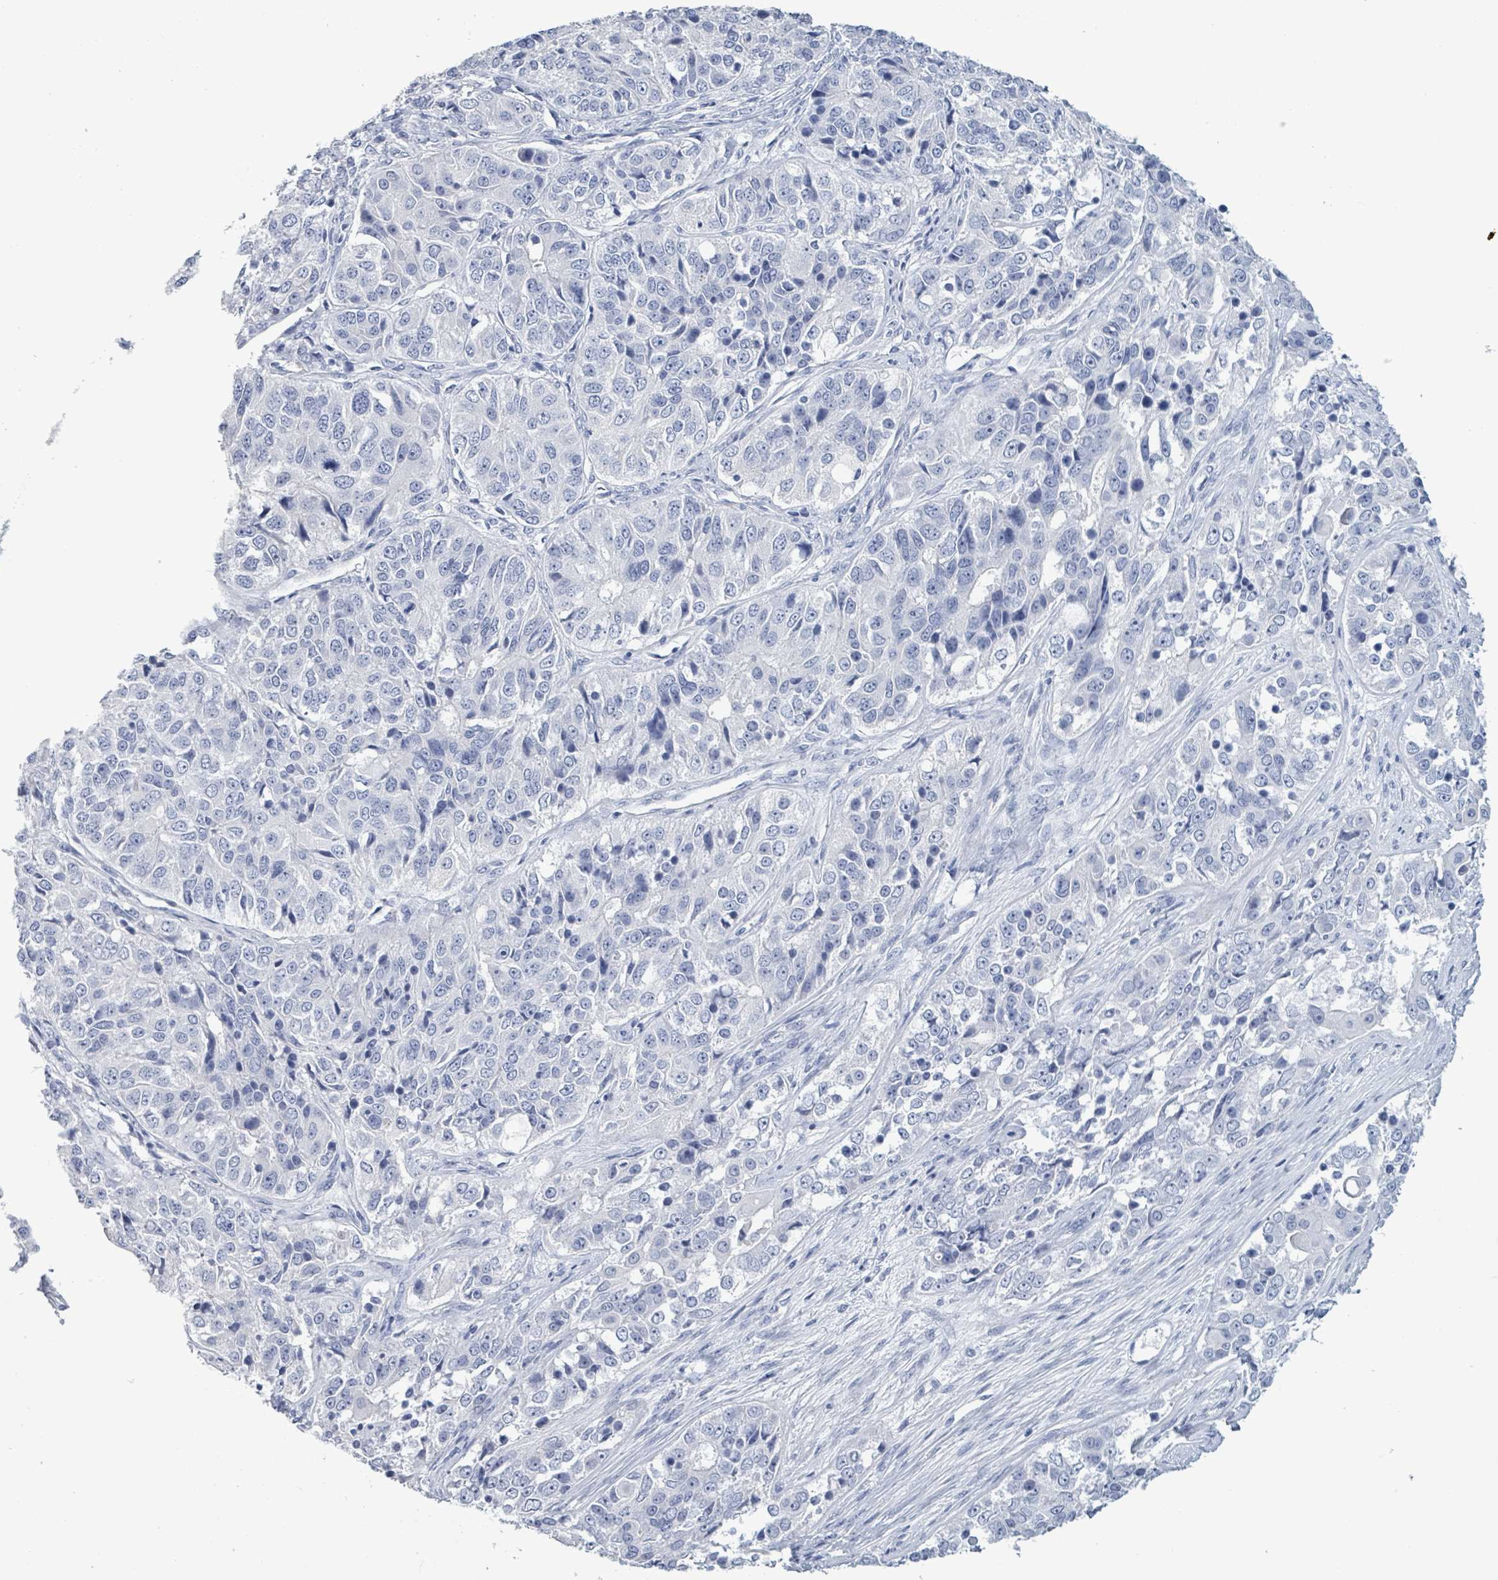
{"staining": {"intensity": "negative", "quantity": "none", "location": "none"}, "tissue": "ovarian cancer", "cell_type": "Tumor cells", "image_type": "cancer", "snomed": [{"axis": "morphology", "description": "Carcinoma, endometroid"}, {"axis": "topography", "description": "Ovary"}], "caption": "Tumor cells show no significant positivity in endometroid carcinoma (ovarian). (IHC, brightfield microscopy, high magnification).", "gene": "NKX2-1", "patient": {"sex": "female", "age": 51}}